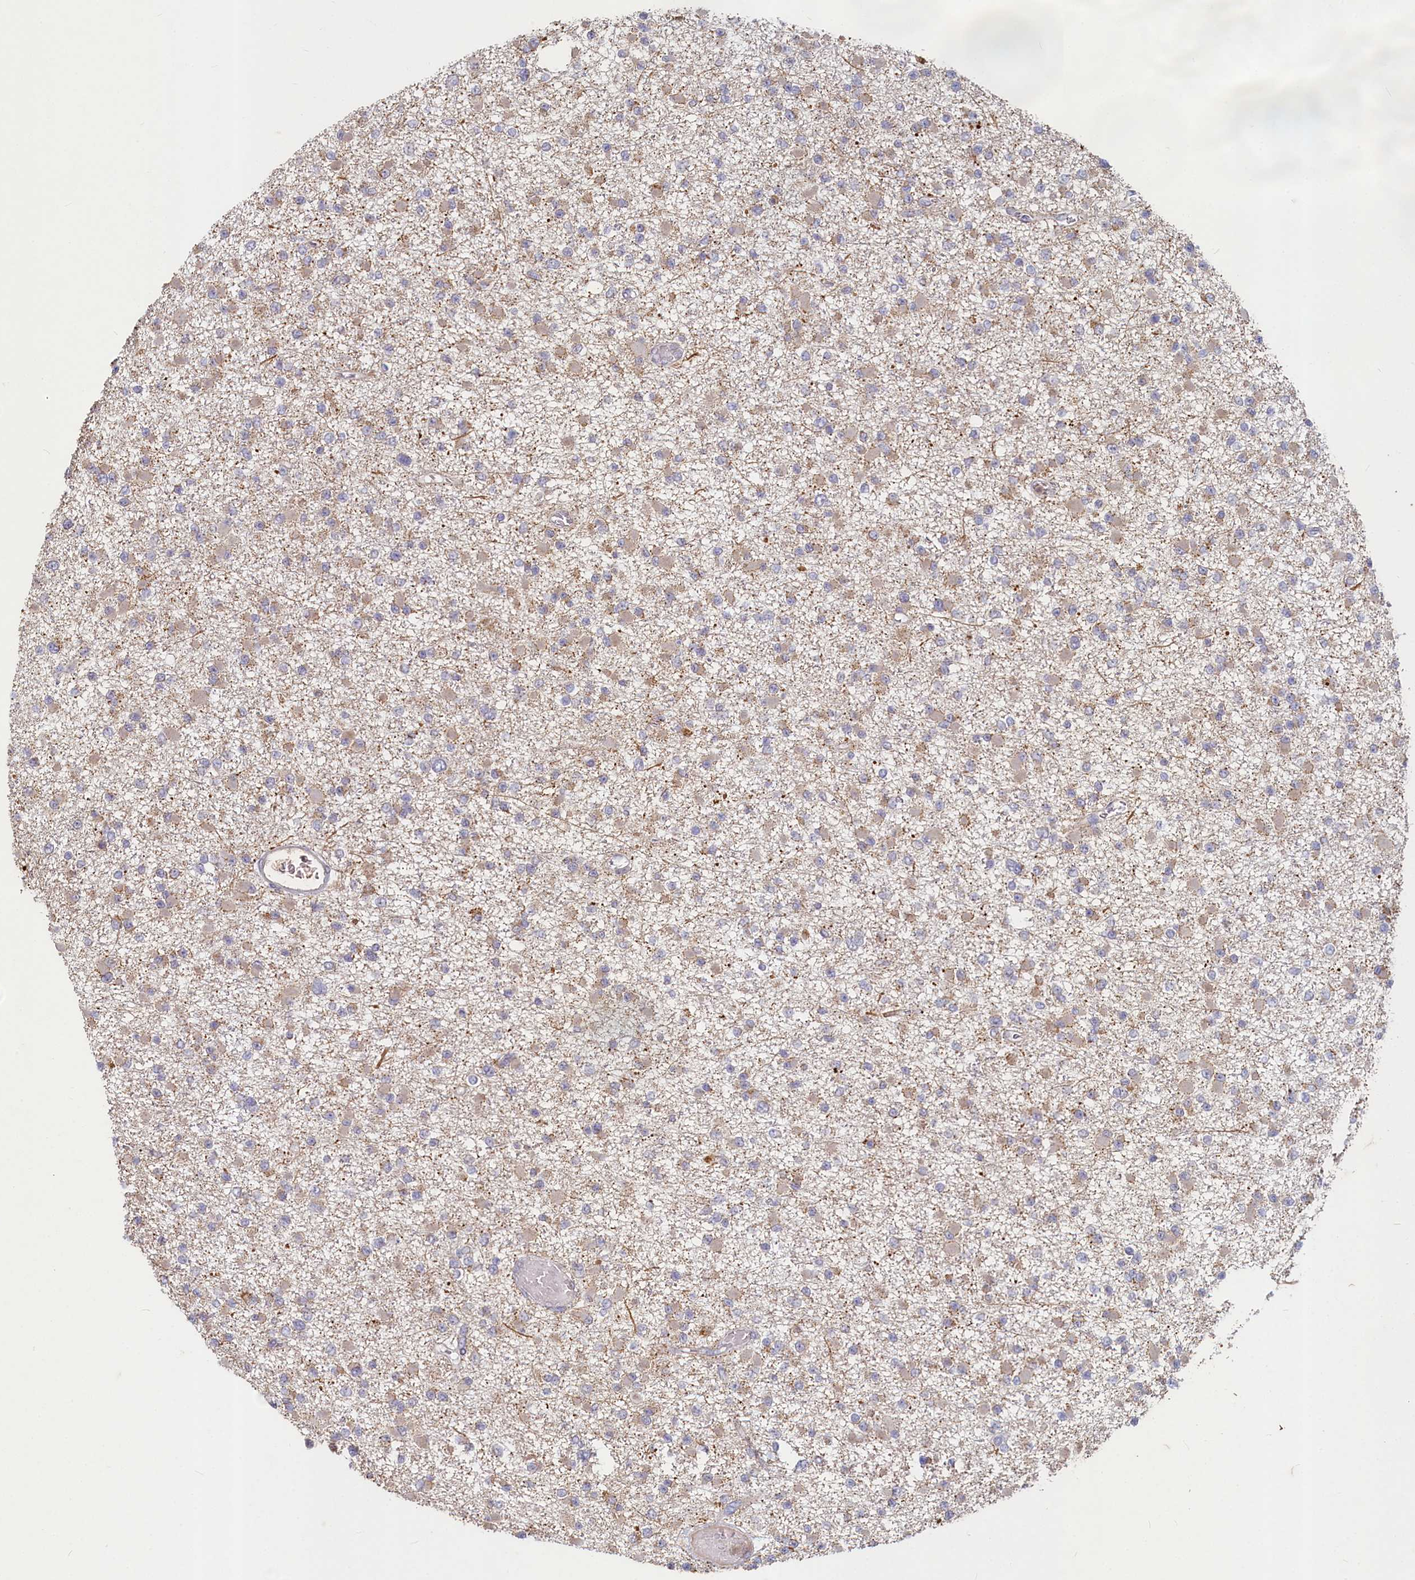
{"staining": {"intensity": "weak", "quantity": "25%-75%", "location": "cytoplasmic/membranous"}, "tissue": "glioma", "cell_type": "Tumor cells", "image_type": "cancer", "snomed": [{"axis": "morphology", "description": "Glioma, malignant, Low grade"}, {"axis": "topography", "description": "Brain"}], "caption": "There is low levels of weak cytoplasmic/membranous staining in tumor cells of glioma, as demonstrated by immunohistochemical staining (brown color).", "gene": "HERC3", "patient": {"sex": "female", "age": 22}}